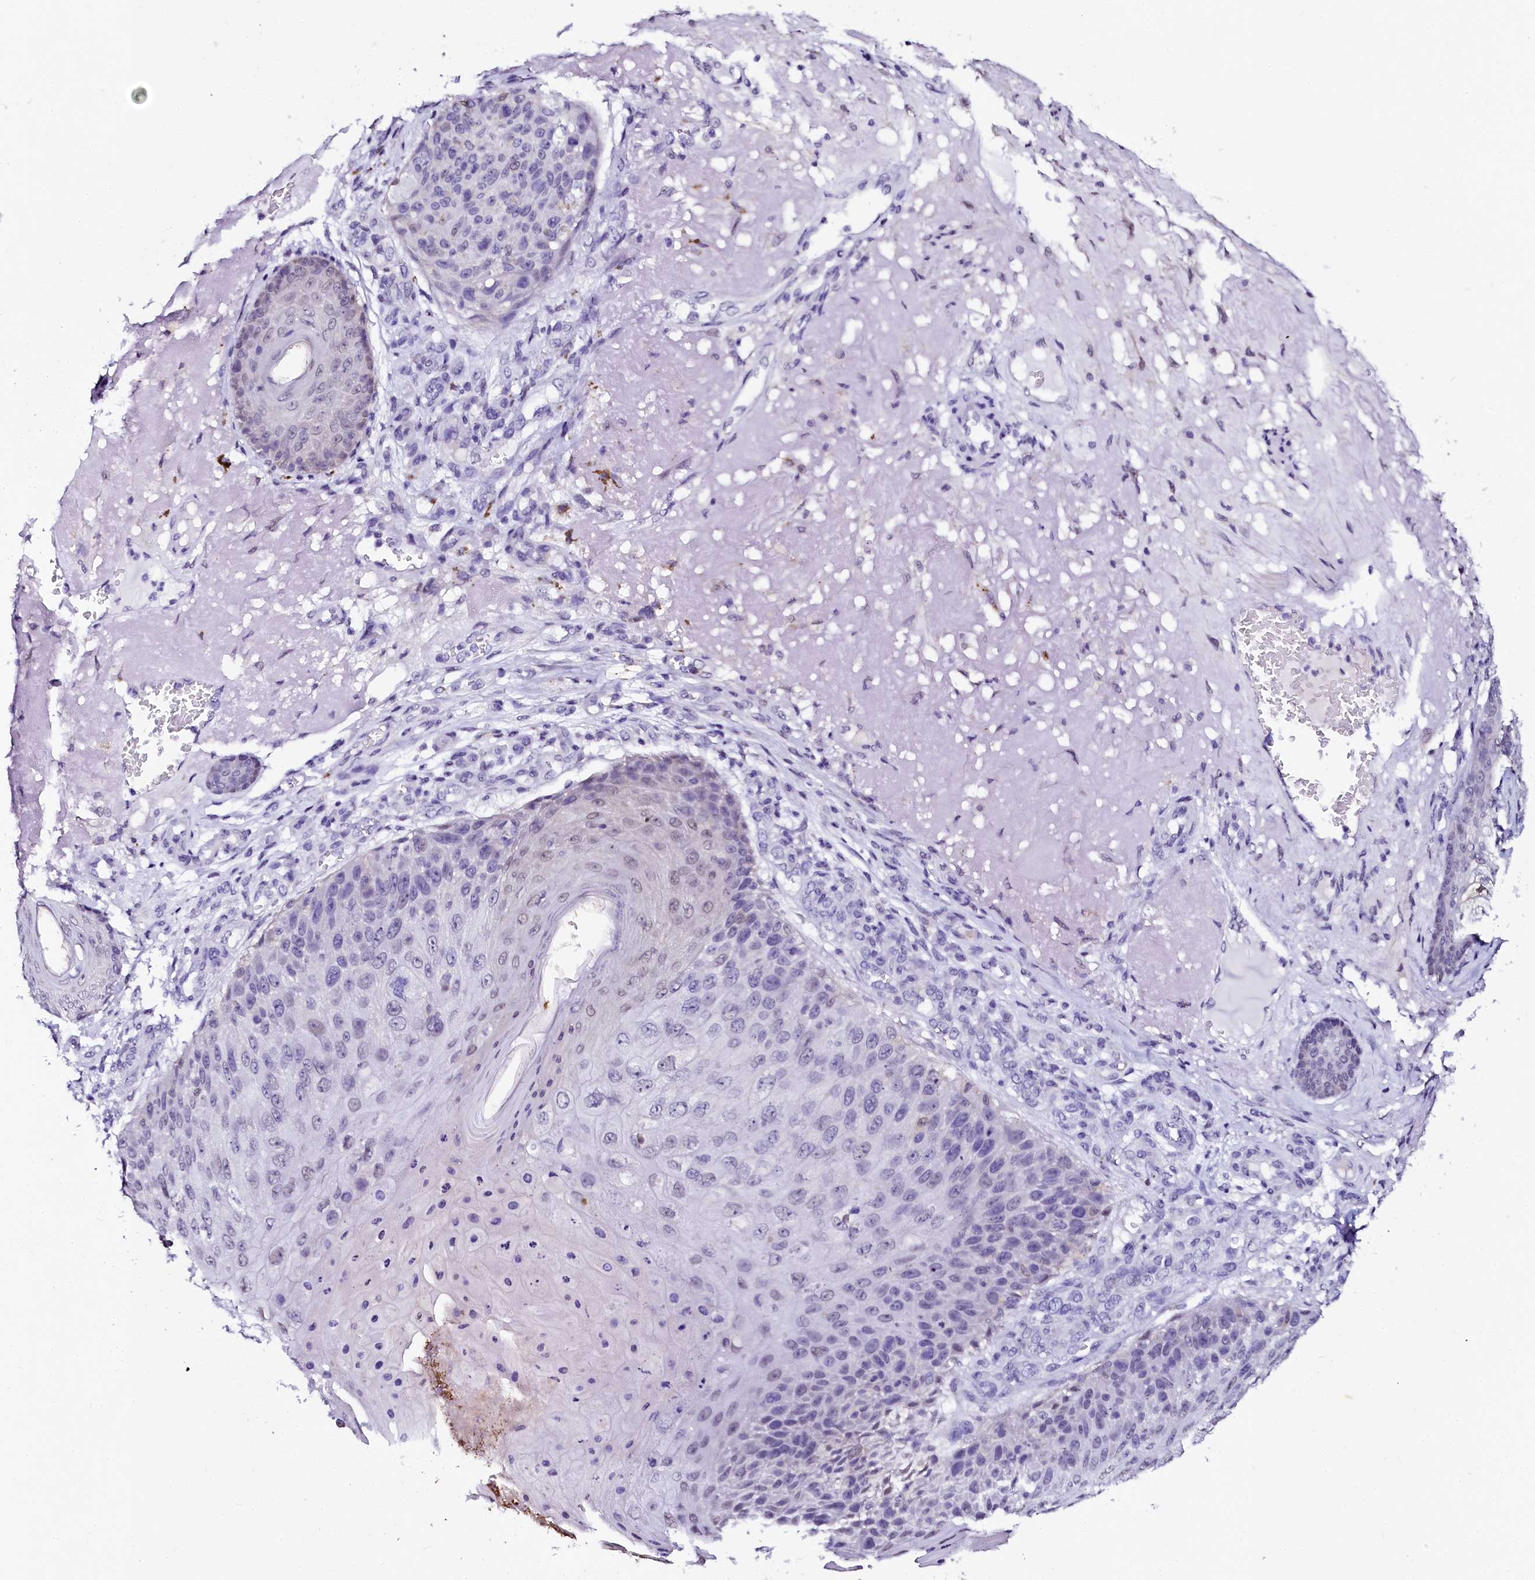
{"staining": {"intensity": "negative", "quantity": "none", "location": "none"}, "tissue": "skin cancer", "cell_type": "Tumor cells", "image_type": "cancer", "snomed": [{"axis": "morphology", "description": "Squamous cell carcinoma, NOS"}, {"axis": "topography", "description": "Skin"}], "caption": "There is no significant expression in tumor cells of skin squamous cell carcinoma.", "gene": "SORD", "patient": {"sex": "female", "age": 88}}